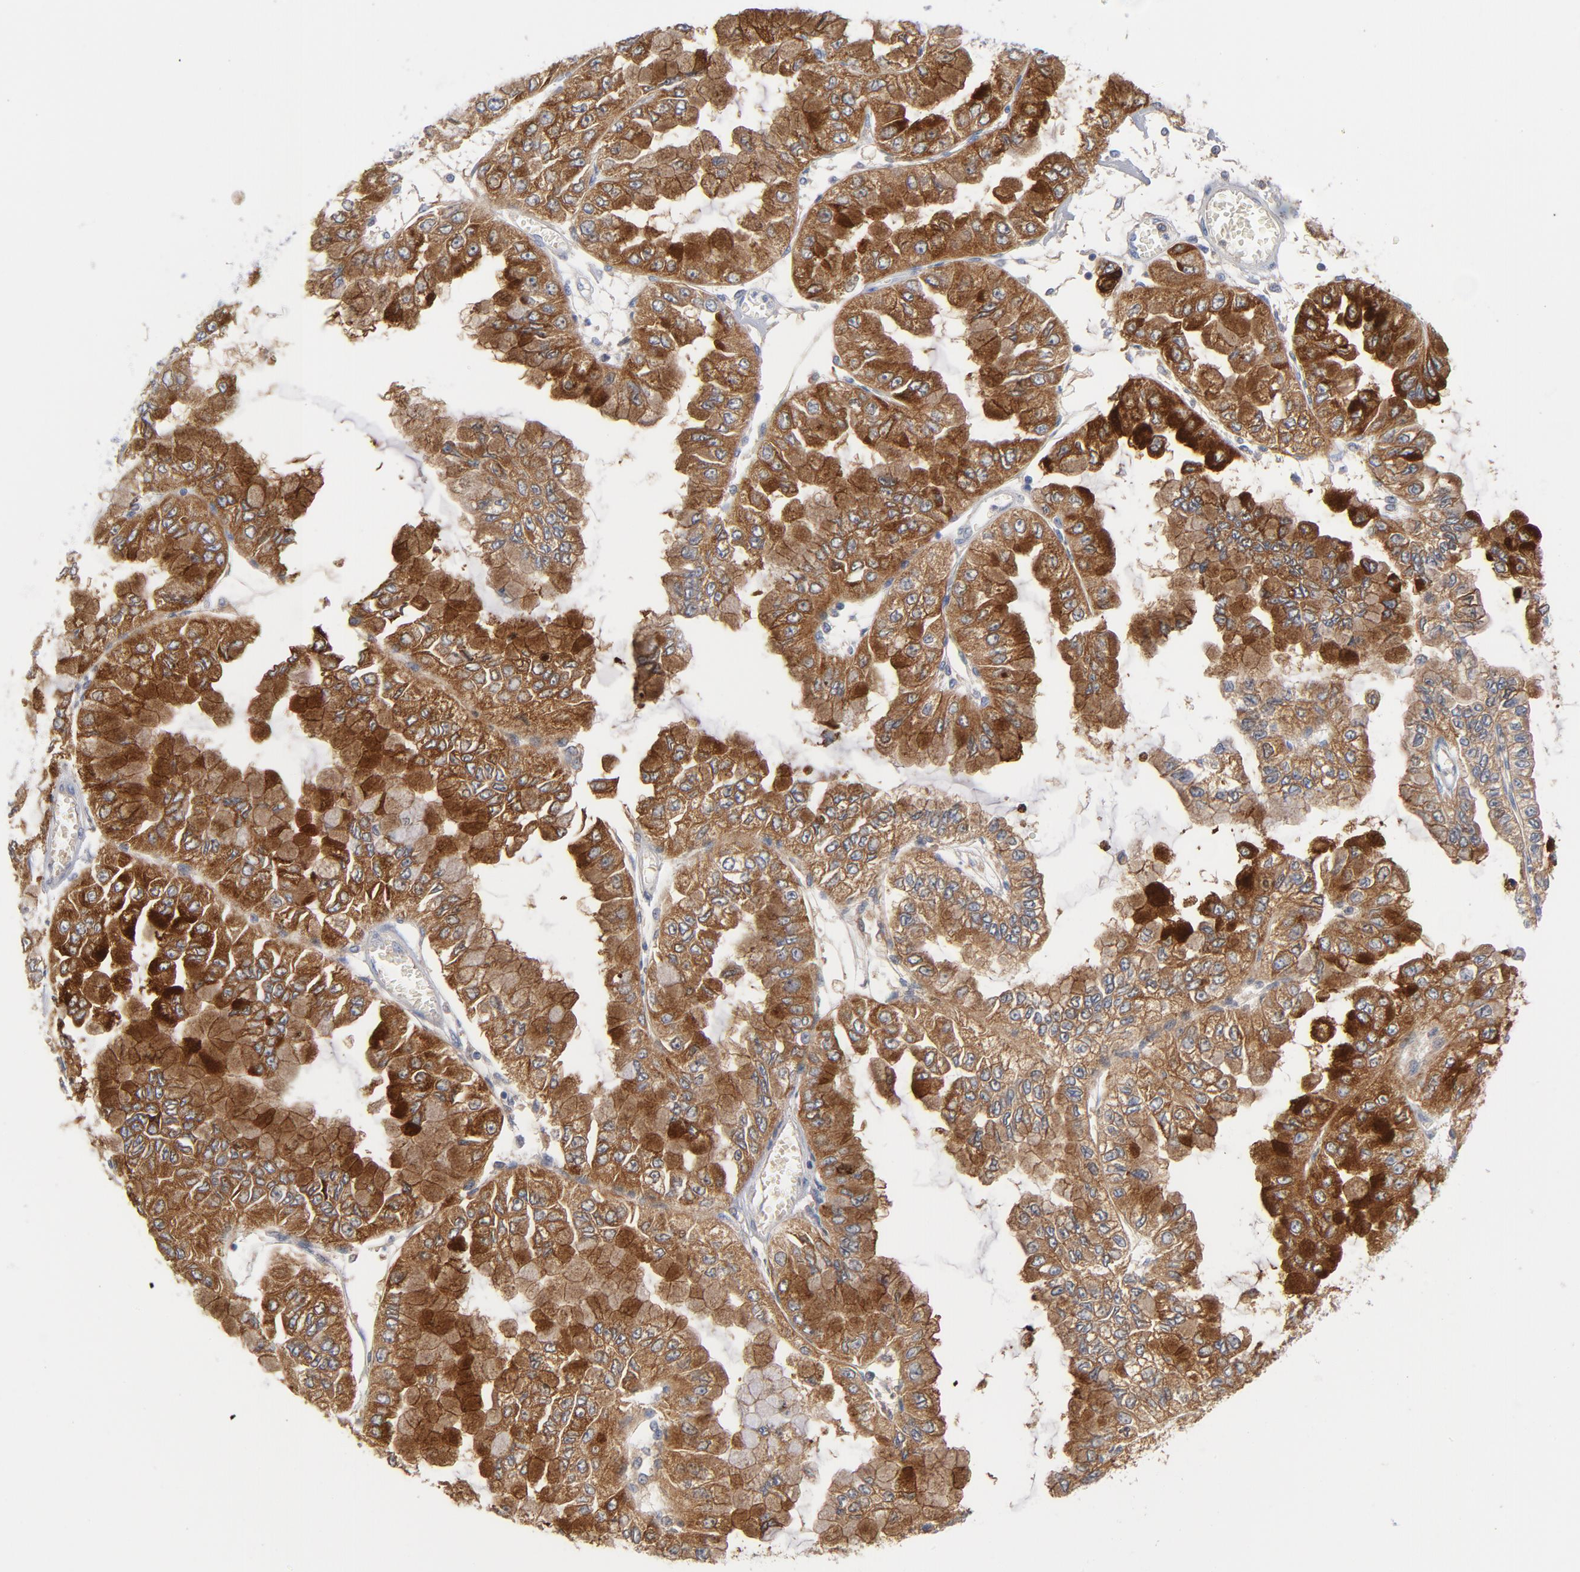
{"staining": {"intensity": "strong", "quantity": "25%-75%", "location": "cytoplasmic/membranous"}, "tissue": "liver cancer", "cell_type": "Tumor cells", "image_type": "cancer", "snomed": [{"axis": "morphology", "description": "Cholangiocarcinoma"}, {"axis": "topography", "description": "Liver"}], "caption": "A brown stain highlights strong cytoplasmic/membranous expression of a protein in human liver cholangiocarcinoma tumor cells.", "gene": "CD86", "patient": {"sex": "female", "age": 79}}